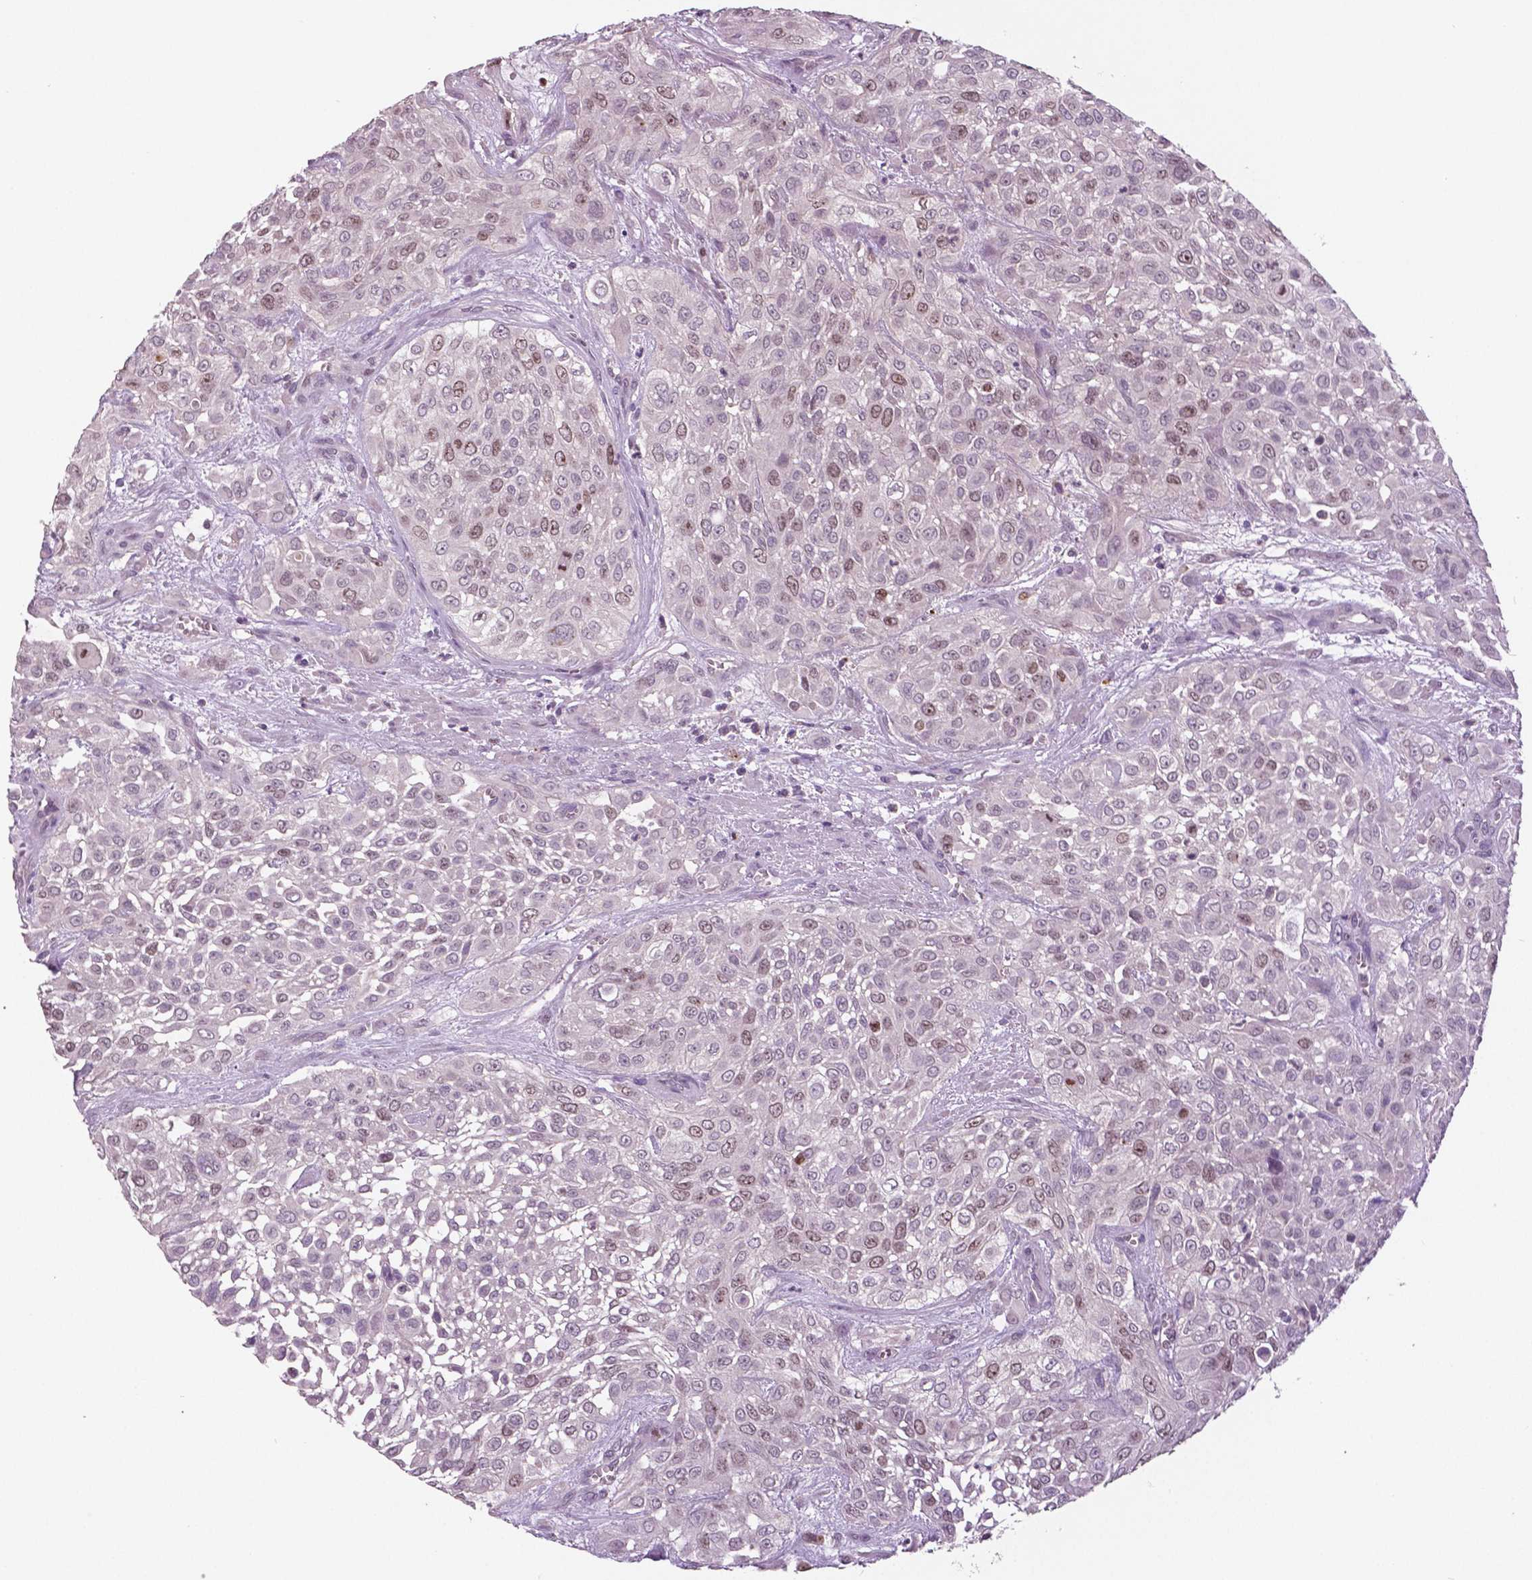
{"staining": {"intensity": "moderate", "quantity": "<25%", "location": "nuclear"}, "tissue": "urothelial cancer", "cell_type": "Tumor cells", "image_type": "cancer", "snomed": [{"axis": "morphology", "description": "Urothelial carcinoma, High grade"}, {"axis": "topography", "description": "Urinary bladder"}], "caption": "Protein expression analysis of urothelial cancer demonstrates moderate nuclear positivity in approximately <25% of tumor cells. The protein of interest is stained brown, and the nuclei are stained in blue (DAB IHC with brightfield microscopy, high magnification).", "gene": "MKI67", "patient": {"sex": "male", "age": 57}}